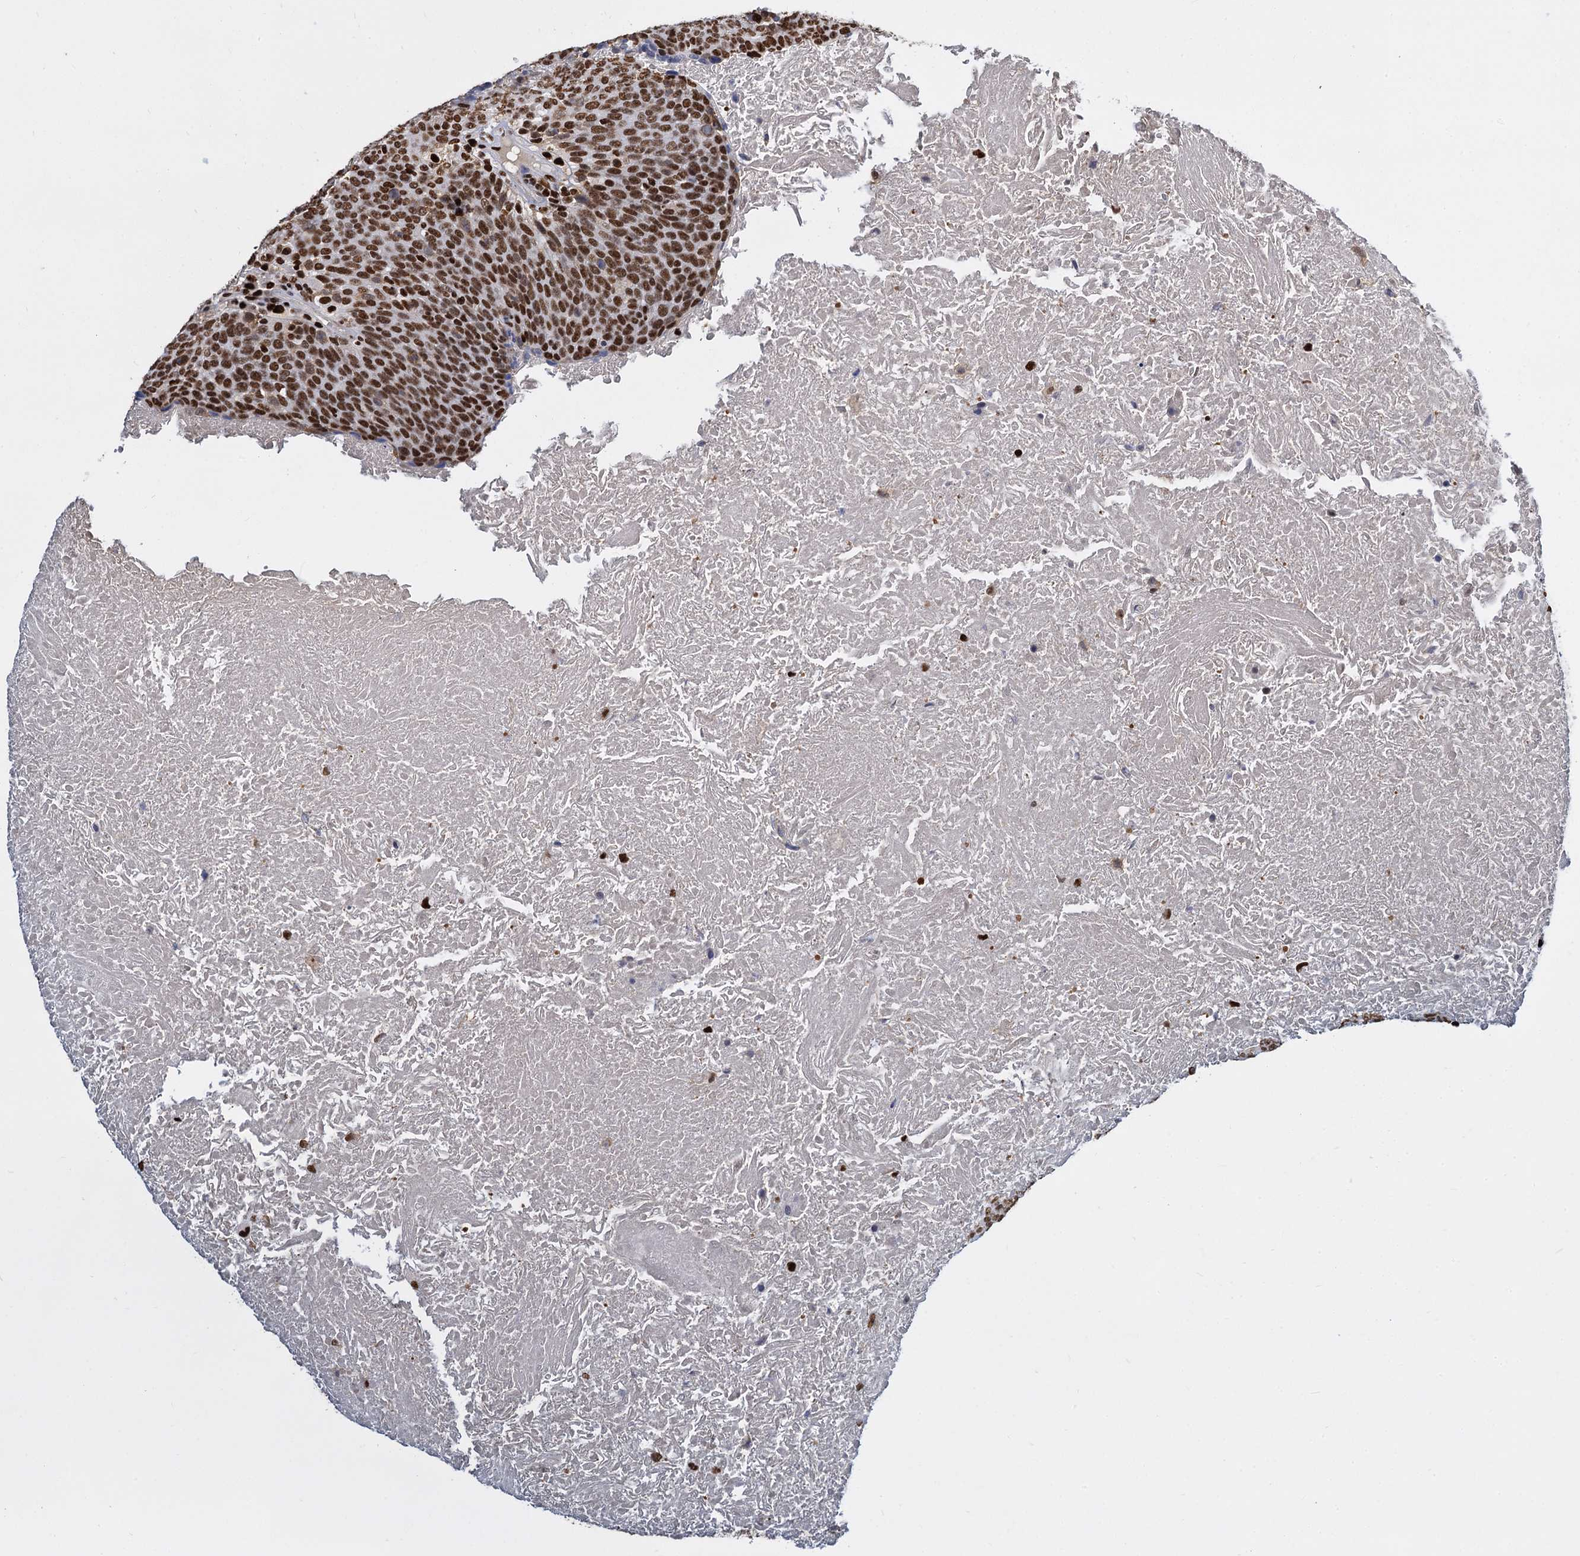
{"staining": {"intensity": "strong", "quantity": ">75%", "location": "nuclear"}, "tissue": "head and neck cancer", "cell_type": "Tumor cells", "image_type": "cancer", "snomed": [{"axis": "morphology", "description": "Squamous cell carcinoma, NOS"}, {"axis": "morphology", "description": "Squamous cell carcinoma, metastatic, NOS"}, {"axis": "topography", "description": "Lymph node"}, {"axis": "topography", "description": "Head-Neck"}], "caption": "High-magnification brightfield microscopy of head and neck metastatic squamous cell carcinoma stained with DAB (brown) and counterstained with hematoxylin (blue). tumor cells exhibit strong nuclear expression is present in about>75% of cells.", "gene": "DCPS", "patient": {"sex": "male", "age": 62}}